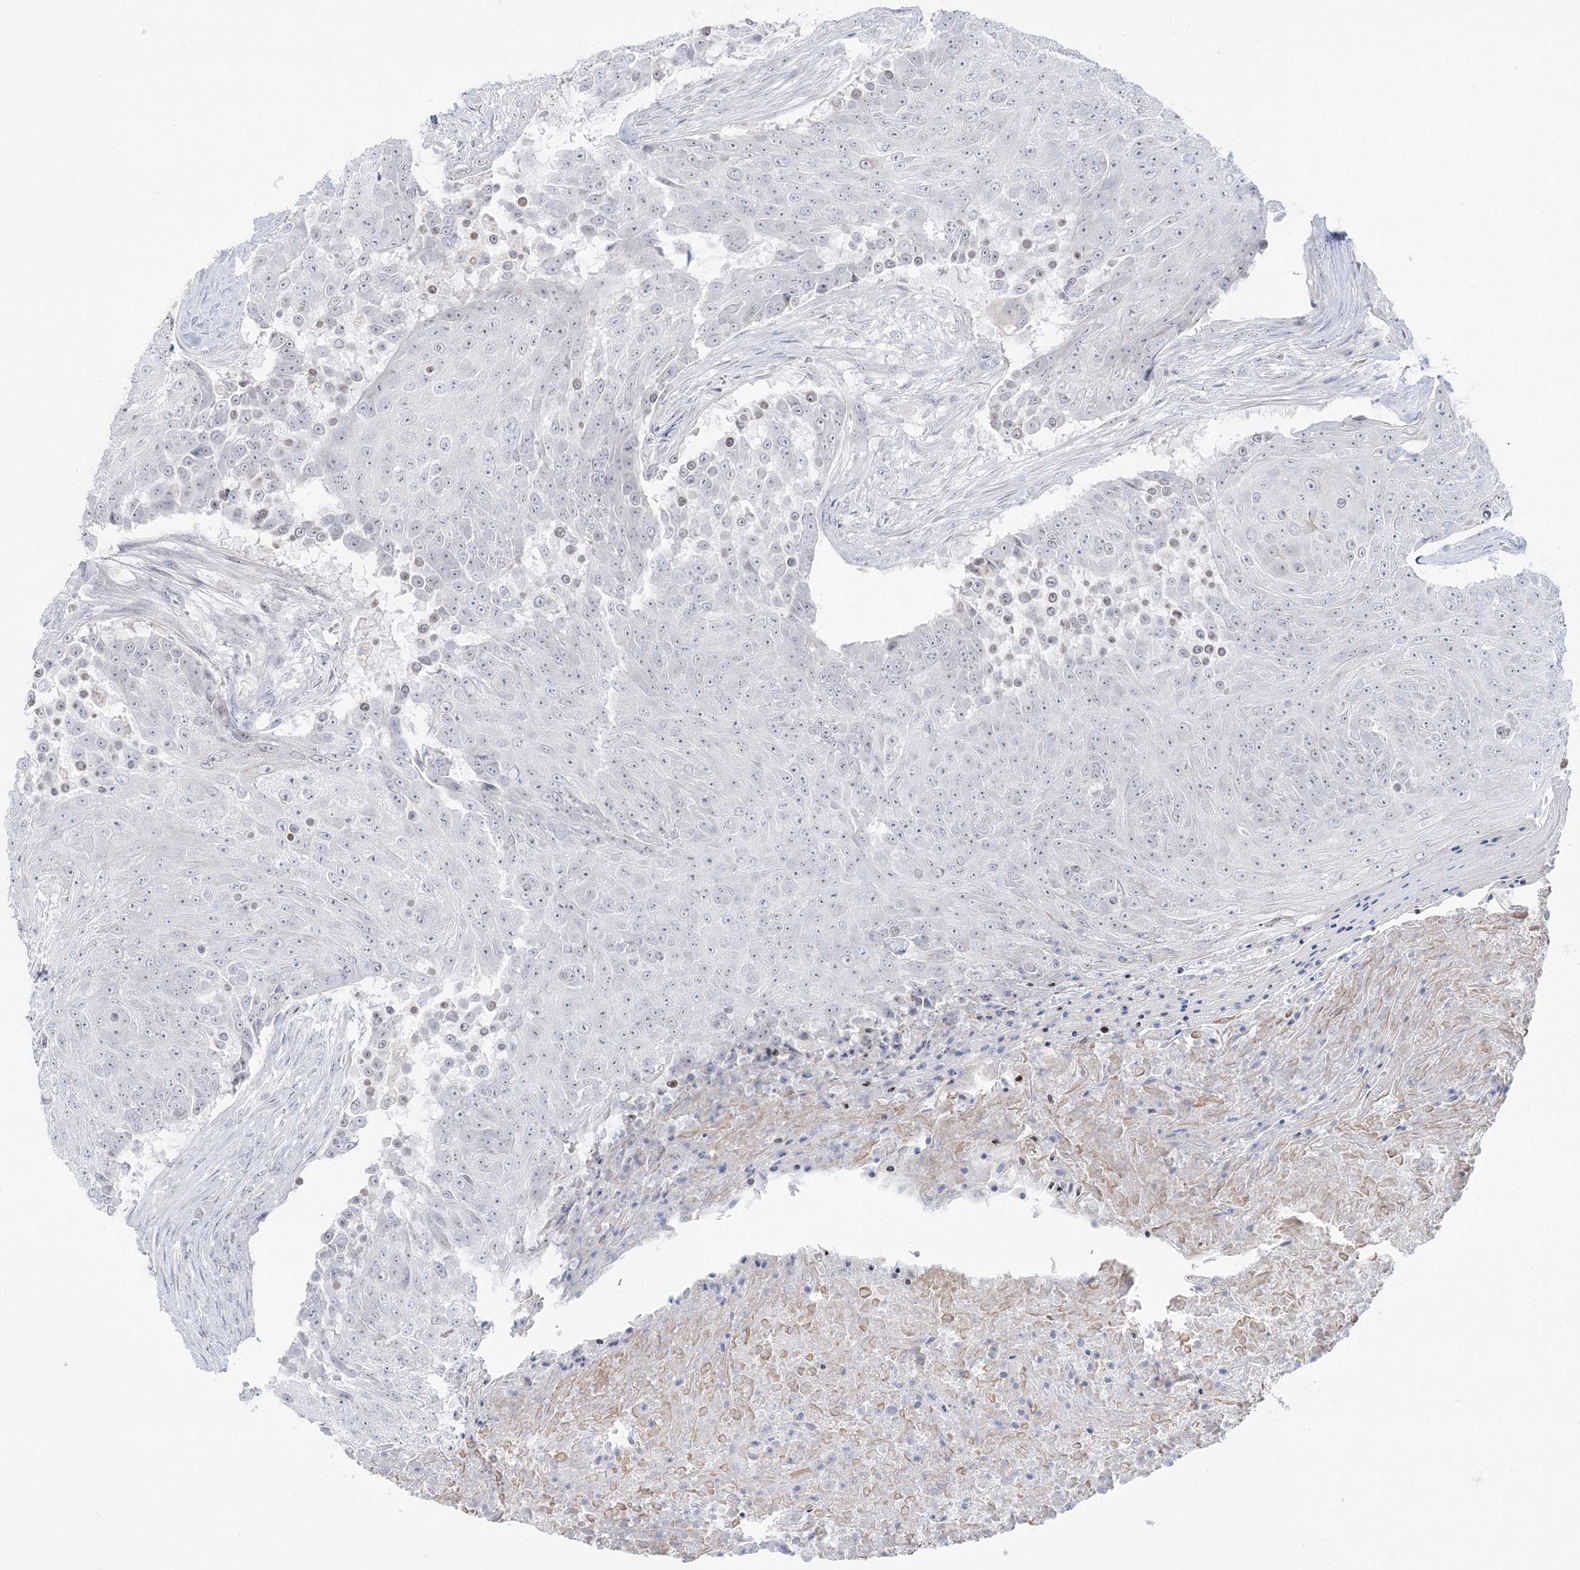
{"staining": {"intensity": "negative", "quantity": "none", "location": "none"}, "tissue": "urothelial cancer", "cell_type": "Tumor cells", "image_type": "cancer", "snomed": [{"axis": "morphology", "description": "Urothelial carcinoma, High grade"}, {"axis": "topography", "description": "Urinary bladder"}], "caption": "High-grade urothelial carcinoma stained for a protein using IHC reveals no staining tumor cells.", "gene": "SH3BP4", "patient": {"sex": "female", "age": 63}}